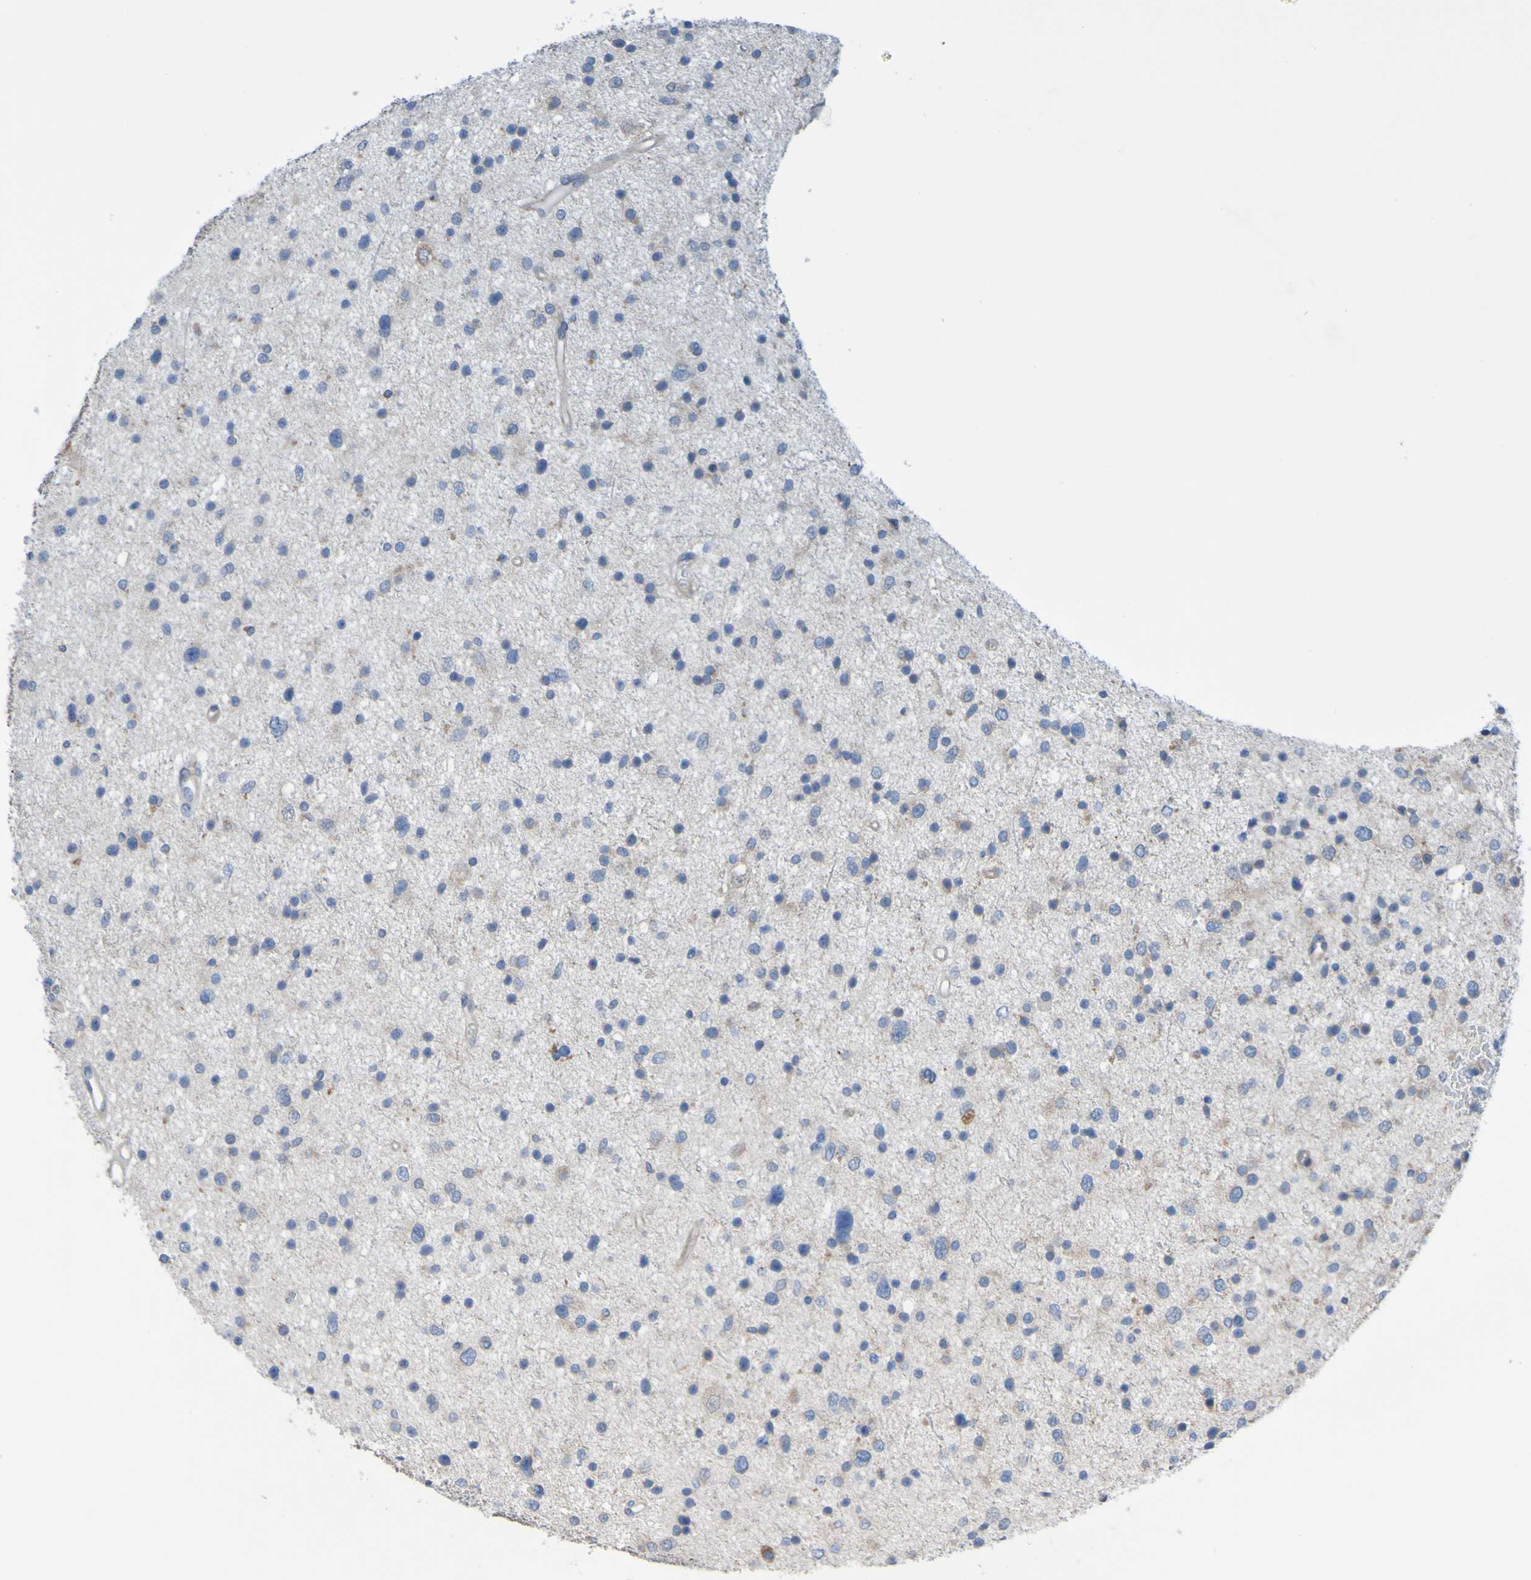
{"staining": {"intensity": "moderate", "quantity": "<25%", "location": "cytoplasmic/membranous"}, "tissue": "glioma", "cell_type": "Tumor cells", "image_type": "cancer", "snomed": [{"axis": "morphology", "description": "Glioma, malignant, Low grade"}, {"axis": "topography", "description": "Brain"}], "caption": "Glioma stained with a brown dye reveals moderate cytoplasmic/membranous positive positivity in approximately <25% of tumor cells.", "gene": "NPRL3", "patient": {"sex": "female", "age": 37}}